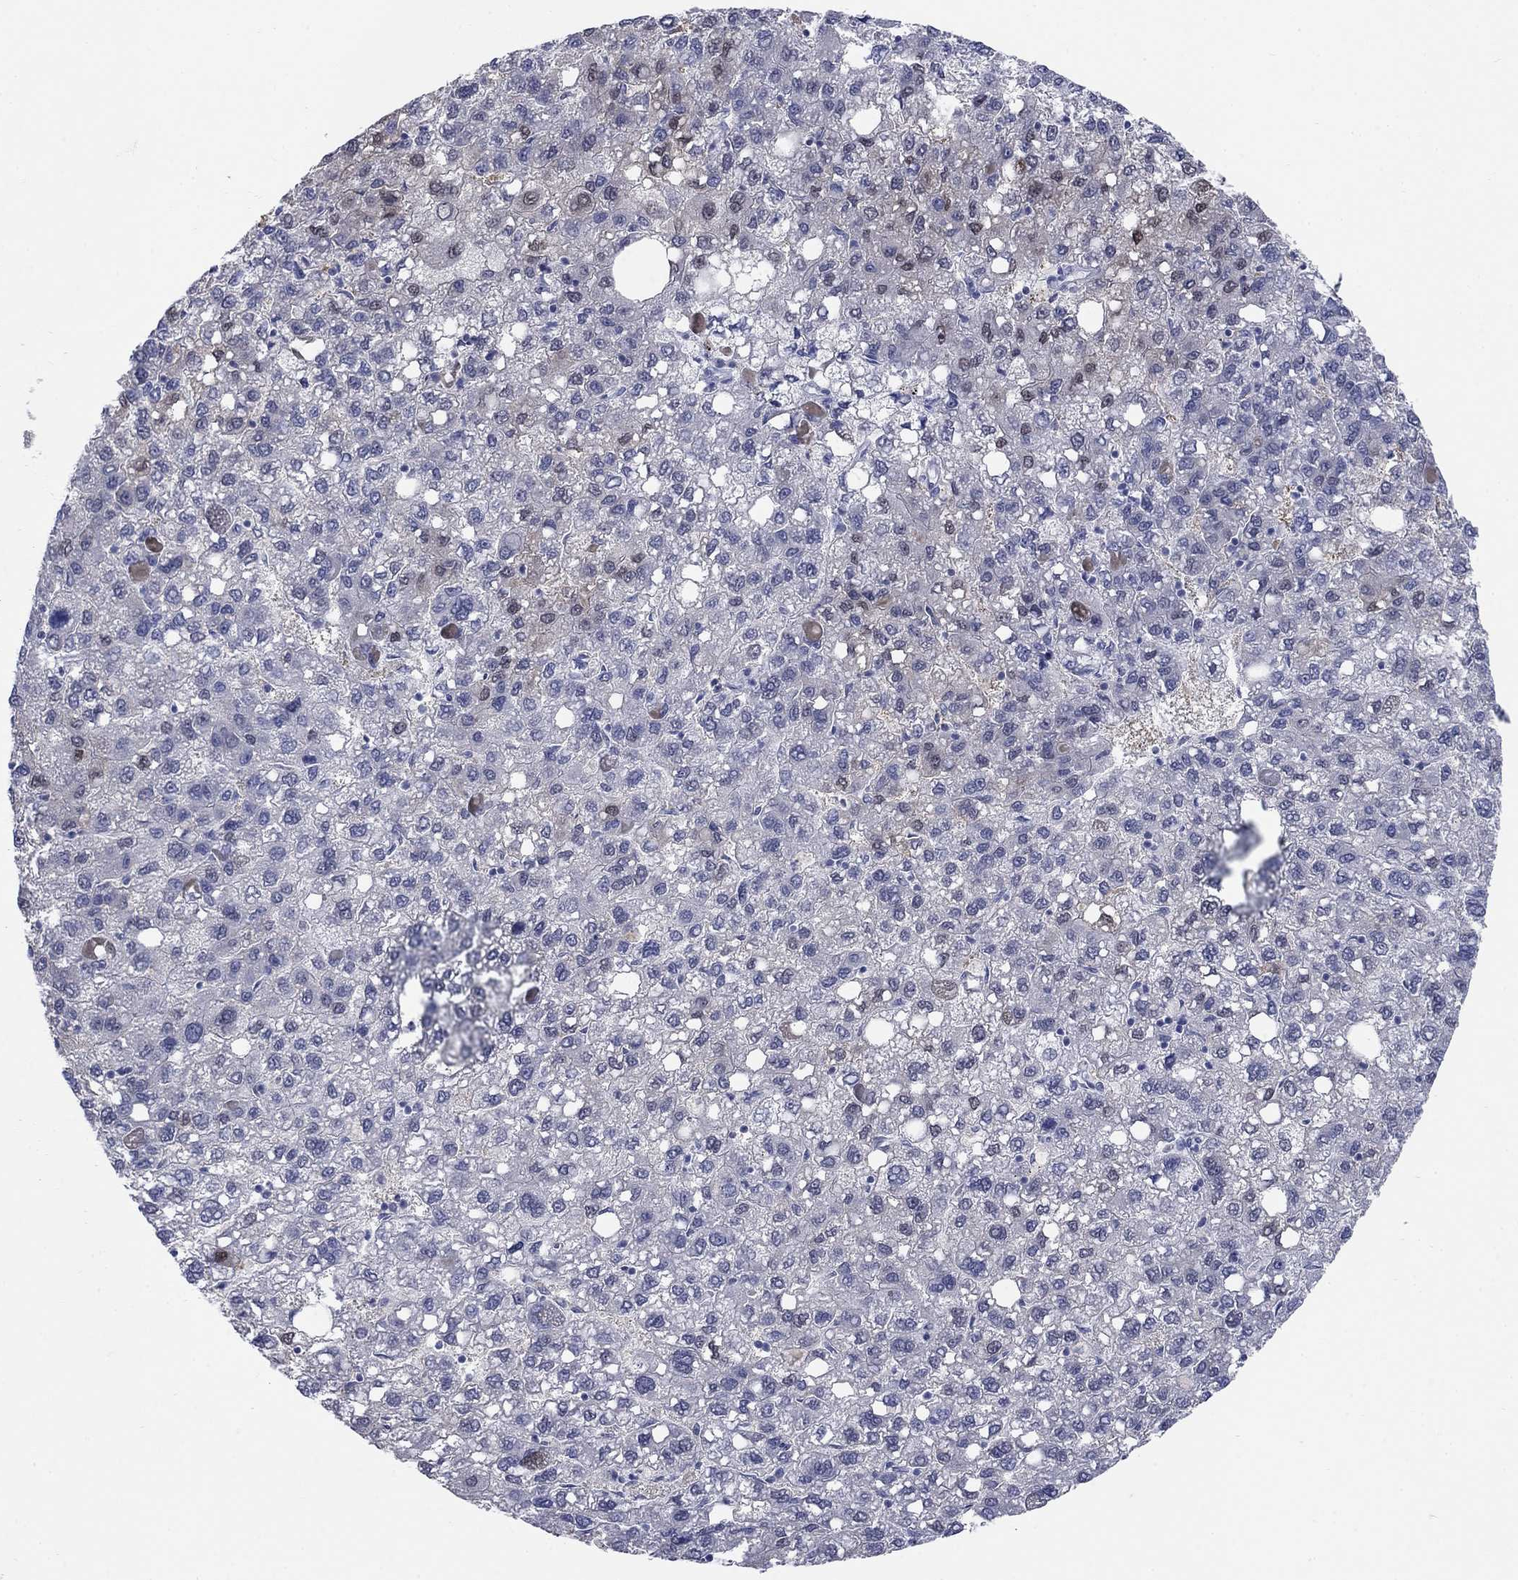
{"staining": {"intensity": "moderate", "quantity": "<25%", "location": "nuclear"}, "tissue": "liver cancer", "cell_type": "Tumor cells", "image_type": "cancer", "snomed": [{"axis": "morphology", "description": "Carcinoma, Hepatocellular, NOS"}, {"axis": "topography", "description": "Liver"}], "caption": "Protein staining exhibits moderate nuclear positivity in approximately <25% of tumor cells in hepatocellular carcinoma (liver). (IHC, brightfield microscopy, high magnification).", "gene": "ATP6V1G2", "patient": {"sex": "female", "age": 82}}